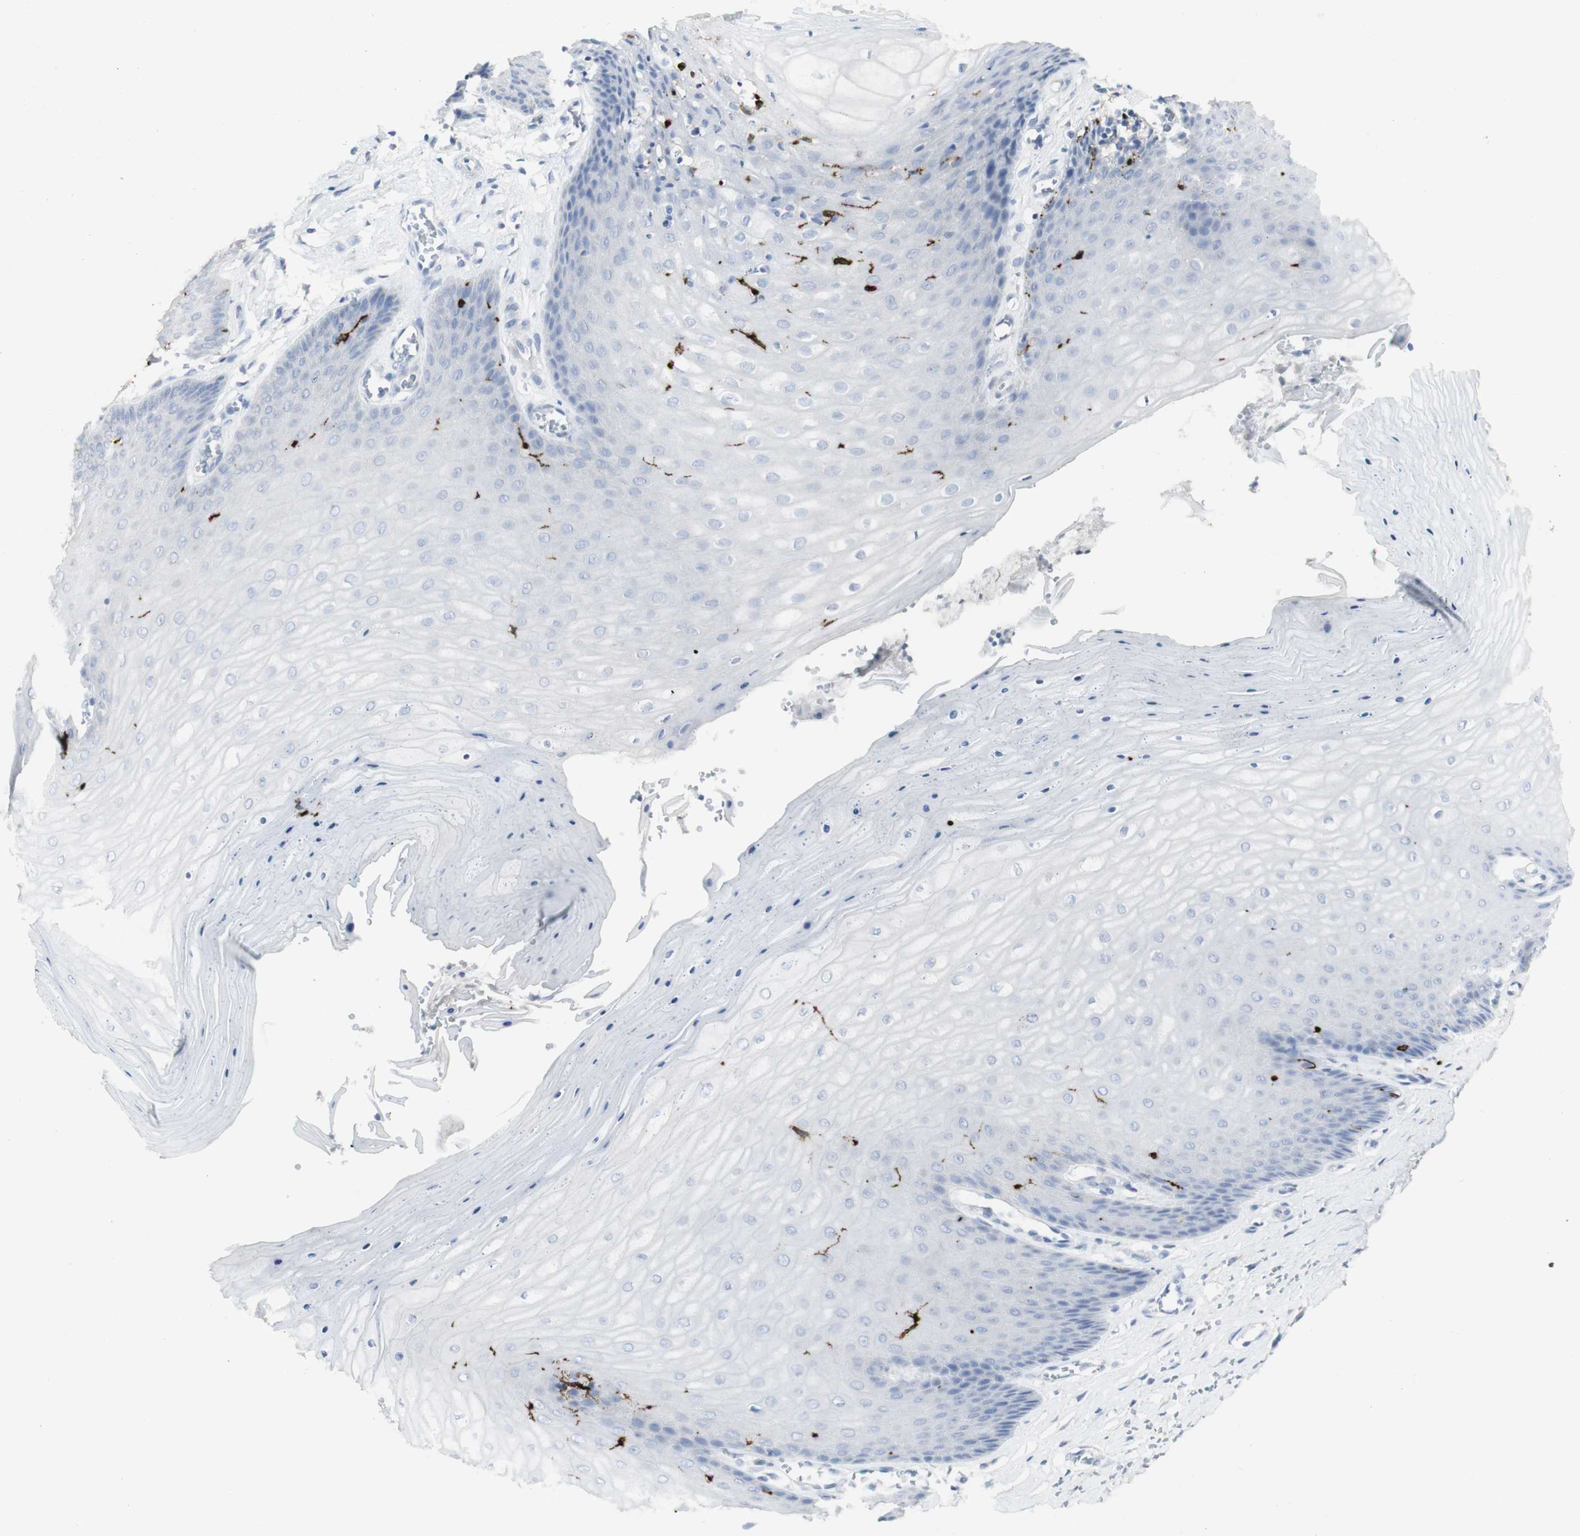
{"staining": {"intensity": "negative", "quantity": "none", "location": "none"}, "tissue": "cervix", "cell_type": "Glandular cells", "image_type": "normal", "snomed": [{"axis": "morphology", "description": "Normal tissue, NOS"}, {"axis": "topography", "description": "Cervix"}], "caption": "This photomicrograph is of benign cervix stained with immunohistochemistry (IHC) to label a protein in brown with the nuclei are counter-stained blue. There is no expression in glandular cells.", "gene": "CD207", "patient": {"sex": "female", "age": 55}}